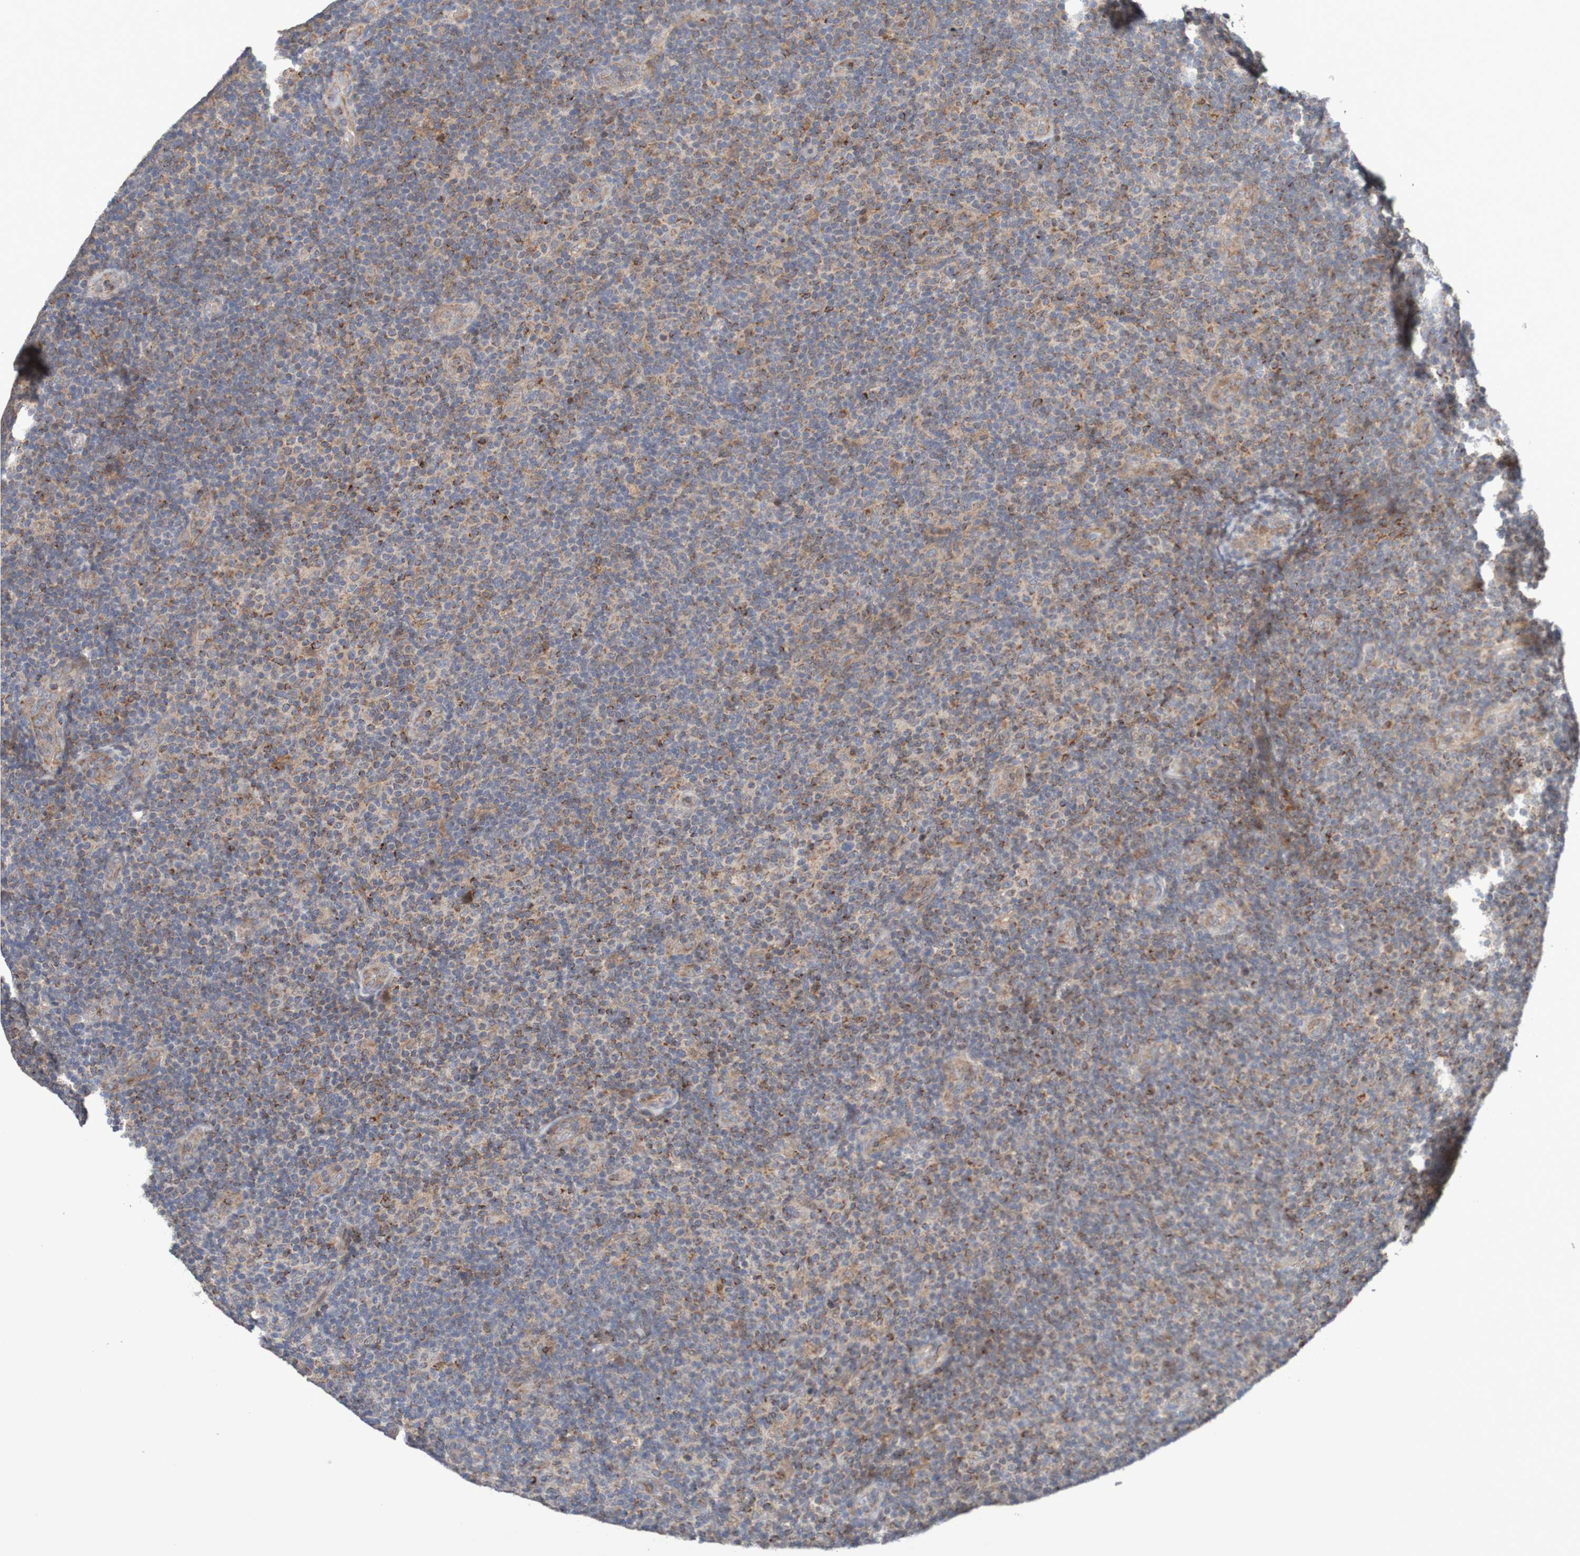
{"staining": {"intensity": "moderate", "quantity": "25%-75%", "location": "cytoplasmic/membranous"}, "tissue": "lymphoma", "cell_type": "Tumor cells", "image_type": "cancer", "snomed": [{"axis": "morphology", "description": "Malignant lymphoma, non-Hodgkin's type, Low grade"}, {"axis": "topography", "description": "Lymph node"}], "caption": "This micrograph reveals IHC staining of malignant lymphoma, non-Hodgkin's type (low-grade), with medium moderate cytoplasmic/membranous staining in about 25%-75% of tumor cells.", "gene": "C3orf18", "patient": {"sex": "male", "age": 83}}